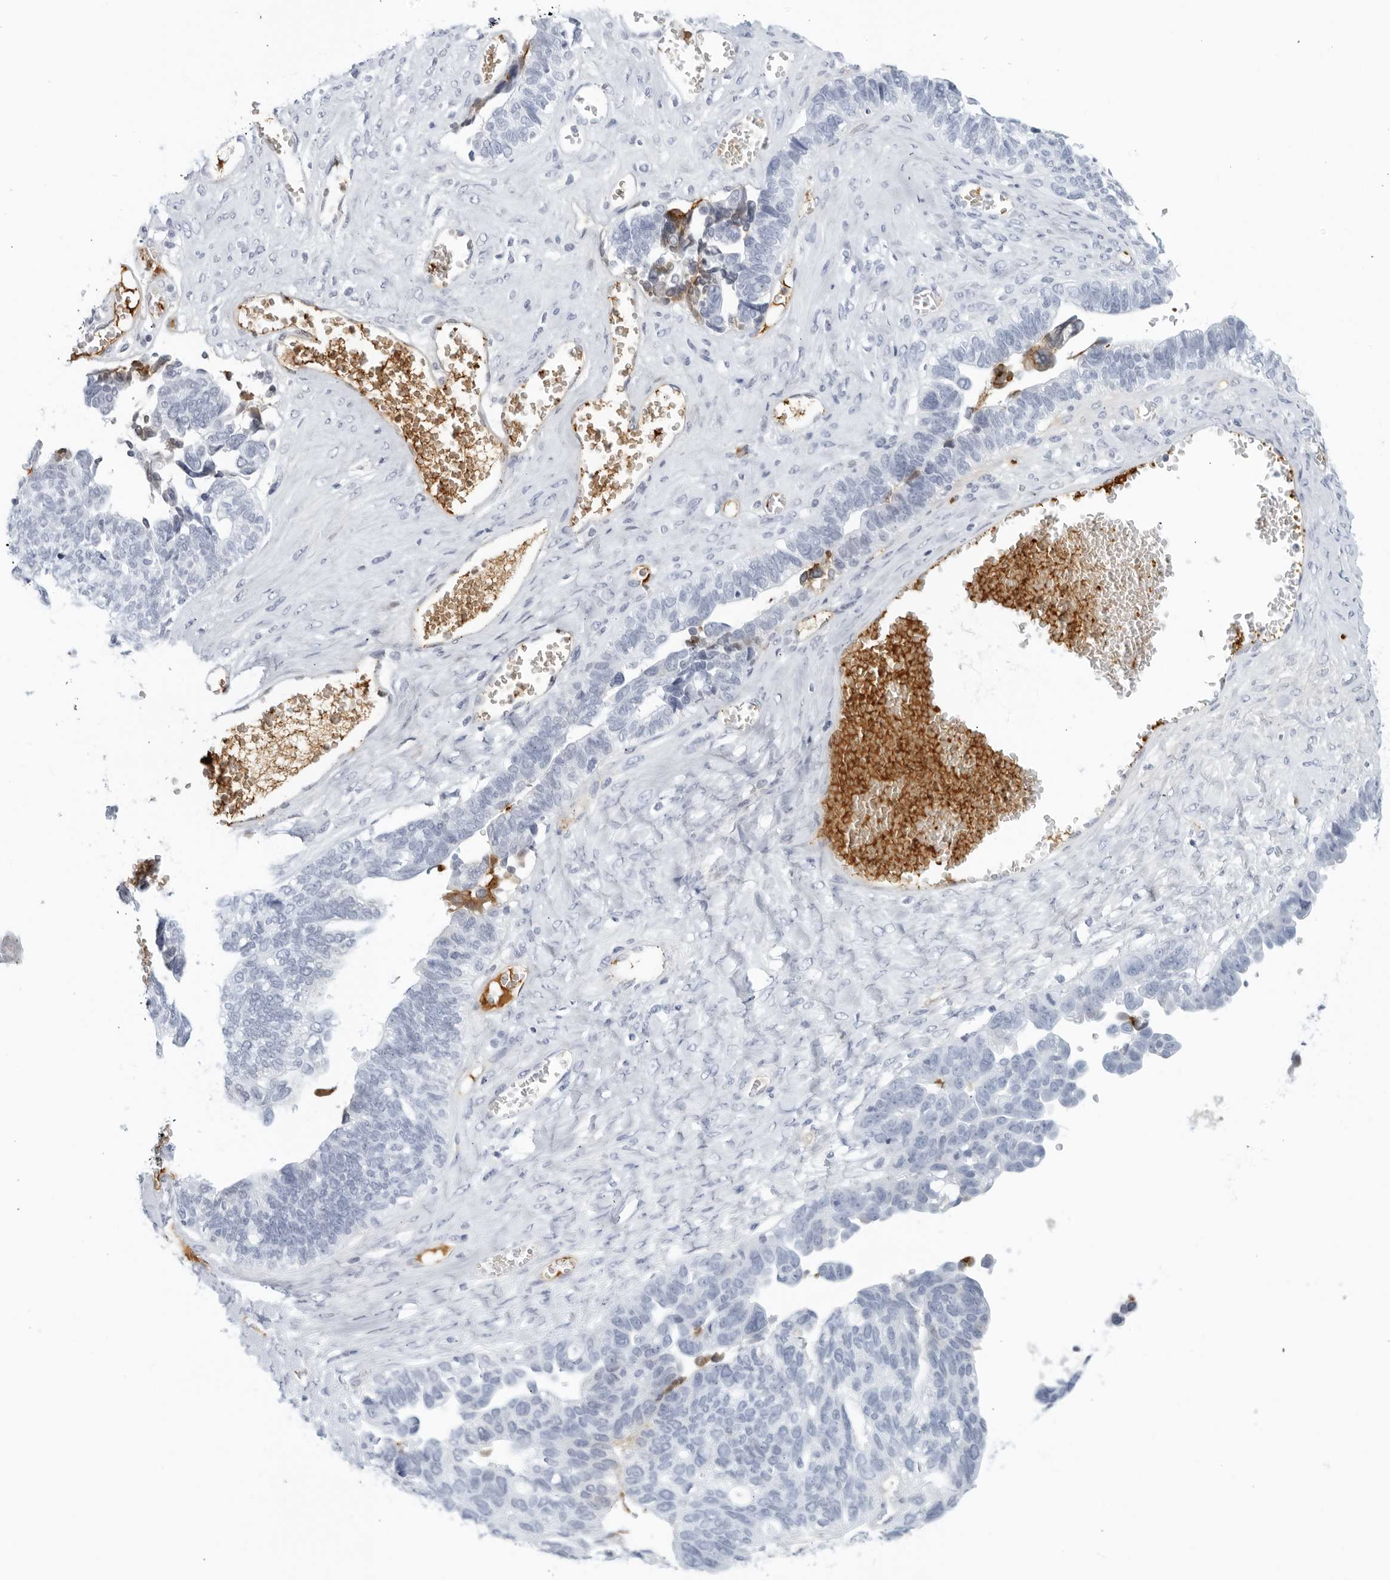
{"staining": {"intensity": "negative", "quantity": "none", "location": "none"}, "tissue": "ovarian cancer", "cell_type": "Tumor cells", "image_type": "cancer", "snomed": [{"axis": "morphology", "description": "Cystadenocarcinoma, serous, NOS"}, {"axis": "topography", "description": "Ovary"}], "caption": "Human ovarian serous cystadenocarcinoma stained for a protein using IHC demonstrates no expression in tumor cells.", "gene": "FGG", "patient": {"sex": "female", "age": 79}}